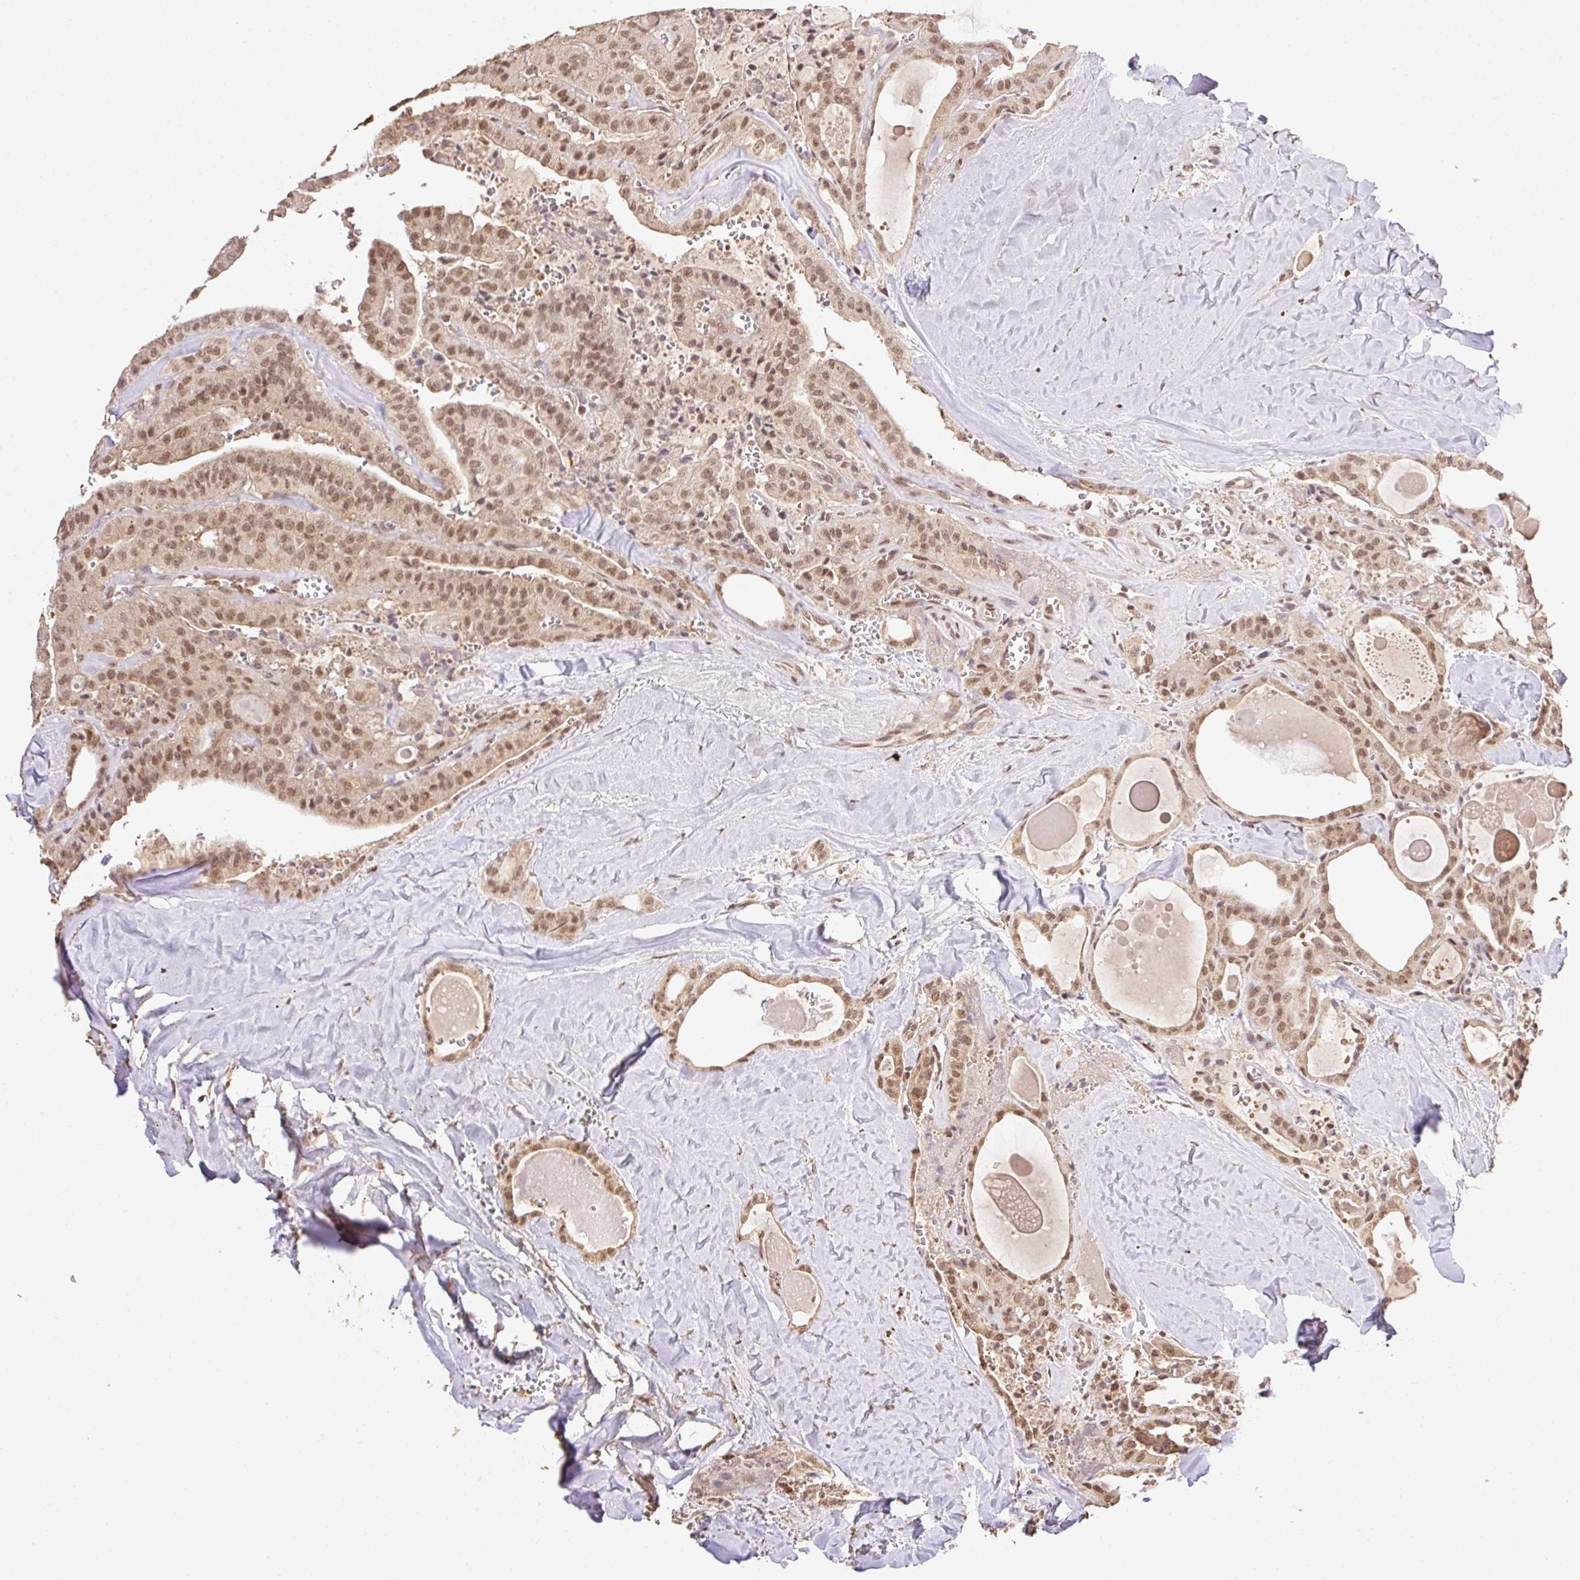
{"staining": {"intensity": "moderate", "quantity": ">75%", "location": "nuclear"}, "tissue": "thyroid cancer", "cell_type": "Tumor cells", "image_type": "cancer", "snomed": [{"axis": "morphology", "description": "Papillary adenocarcinoma, NOS"}, {"axis": "topography", "description": "Thyroid gland"}], "caption": "DAB (3,3'-diaminobenzidine) immunohistochemical staining of thyroid cancer (papillary adenocarcinoma) demonstrates moderate nuclear protein expression in approximately >75% of tumor cells.", "gene": "VPS25", "patient": {"sex": "male", "age": 52}}